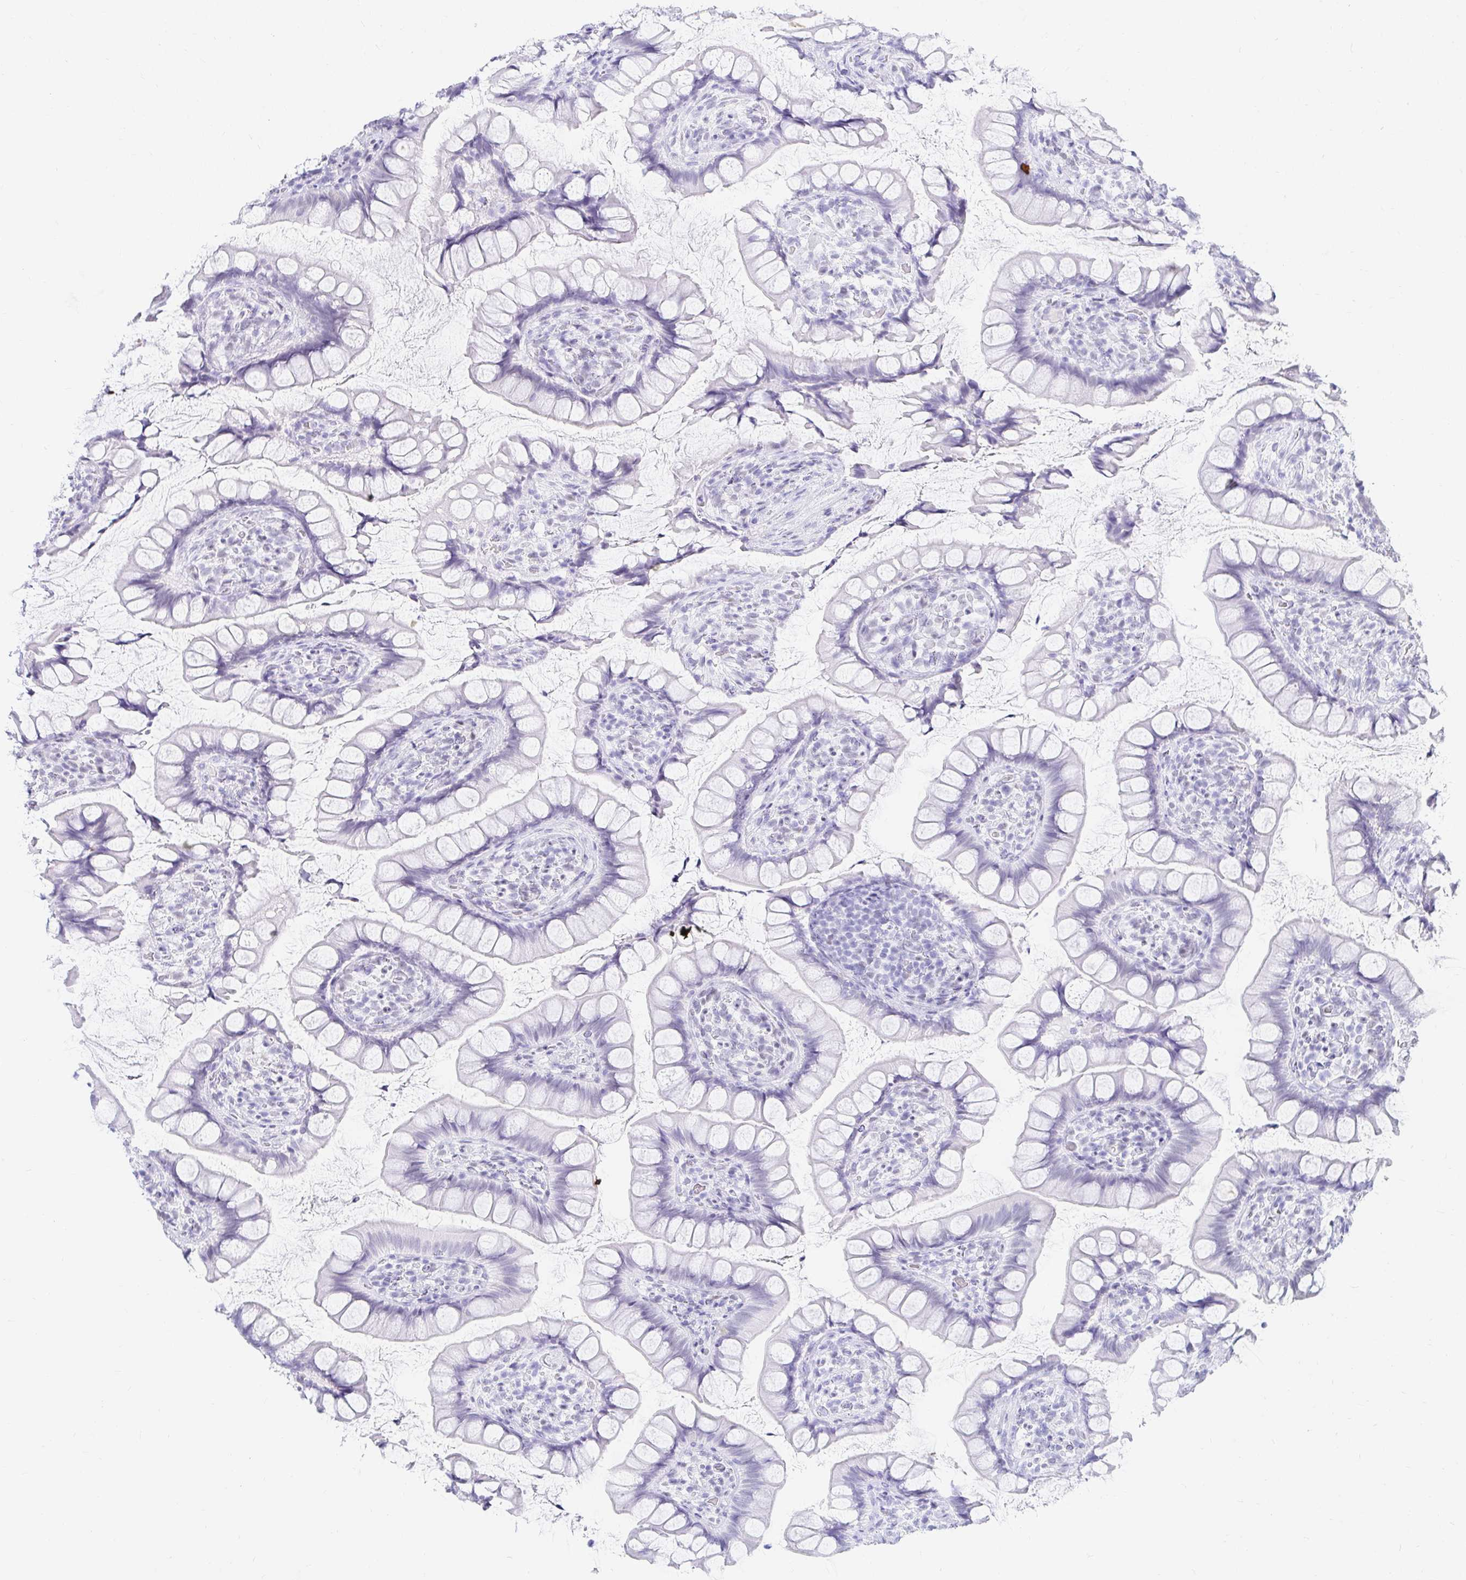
{"staining": {"intensity": "moderate", "quantity": "<25%", "location": "nuclear"}, "tissue": "small intestine", "cell_type": "Glandular cells", "image_type": "normal", "snomed": [{"axis": "morphology", "description": "Normal tissue, NOS"}, {"axis": "topography", "description": "Small intestine"}], "caption": "Benign small intestine demonstrates moderate nuclear expression in about <25% of glandular cells.", "gene": "OR6T1", "patient": {"sex": "male", "age": 70}}